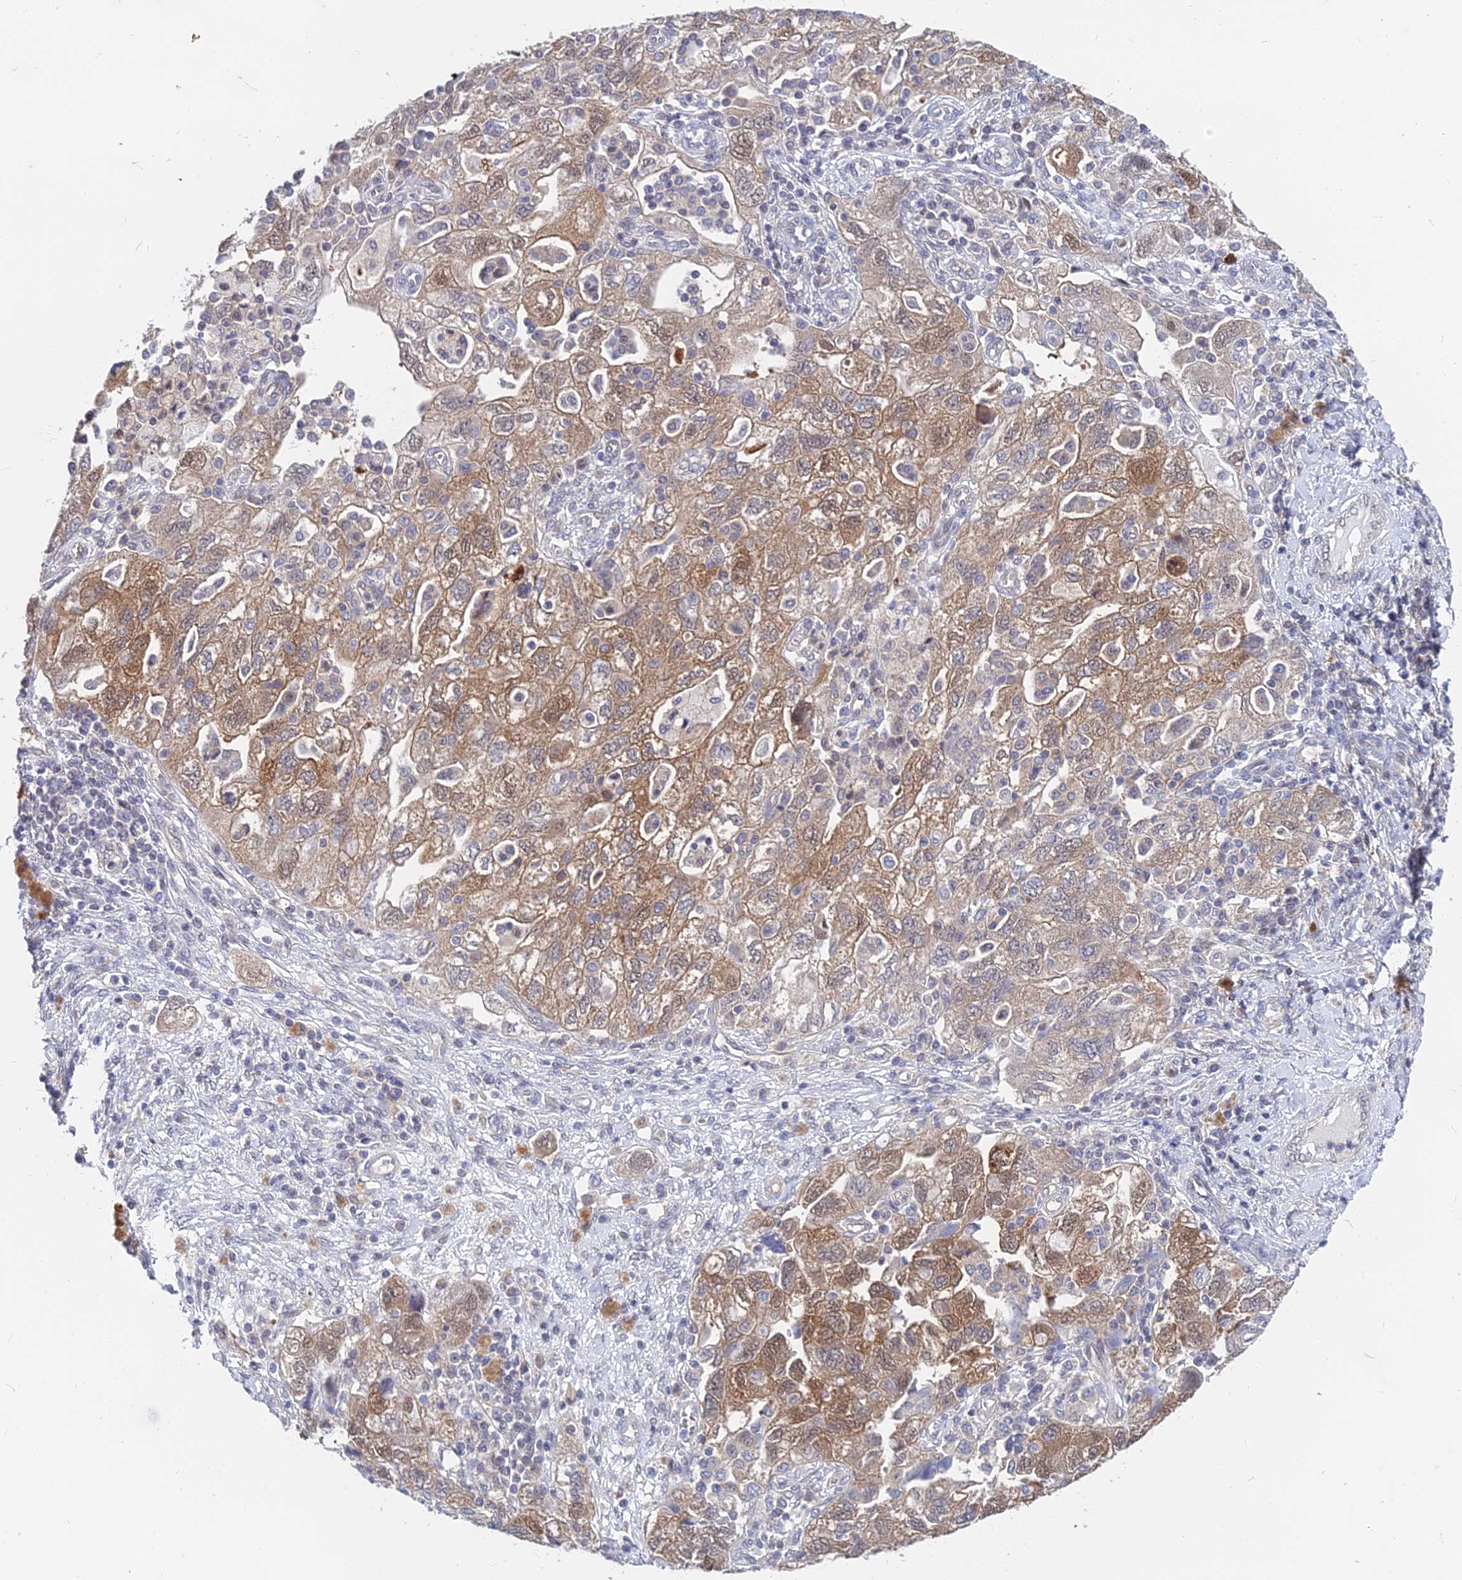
{"staining": {"intensity": "moderate", "quantity": ">75%", "location": "cytoplasmic/membranous"}, "tissue": "ovarian cancer", "cell_type": "Tumor cells", "image_type": "cancer", "snomed": [{"axis": "morphology", "description": "Carcinoma, NOS"}, {"axis": "morphology", "description": "Cystadenocarcinoma, serous, NOS"}, {"axis": "topography", "description": "Ovary"}], "caption": "Immunohistochemistry histopathology image of neoplastic tissue: human ovarian cancer (carcinoma) stained using immunohistochemistry reveals medium levels of moderate protein expression localized specifically in the cytoplasmic/membranous of tumor cells, appearing as a cytoplasmic/membranous brown color.", "gene": "B3GALT4", "patient": {"sex": "female", "age": 69}}